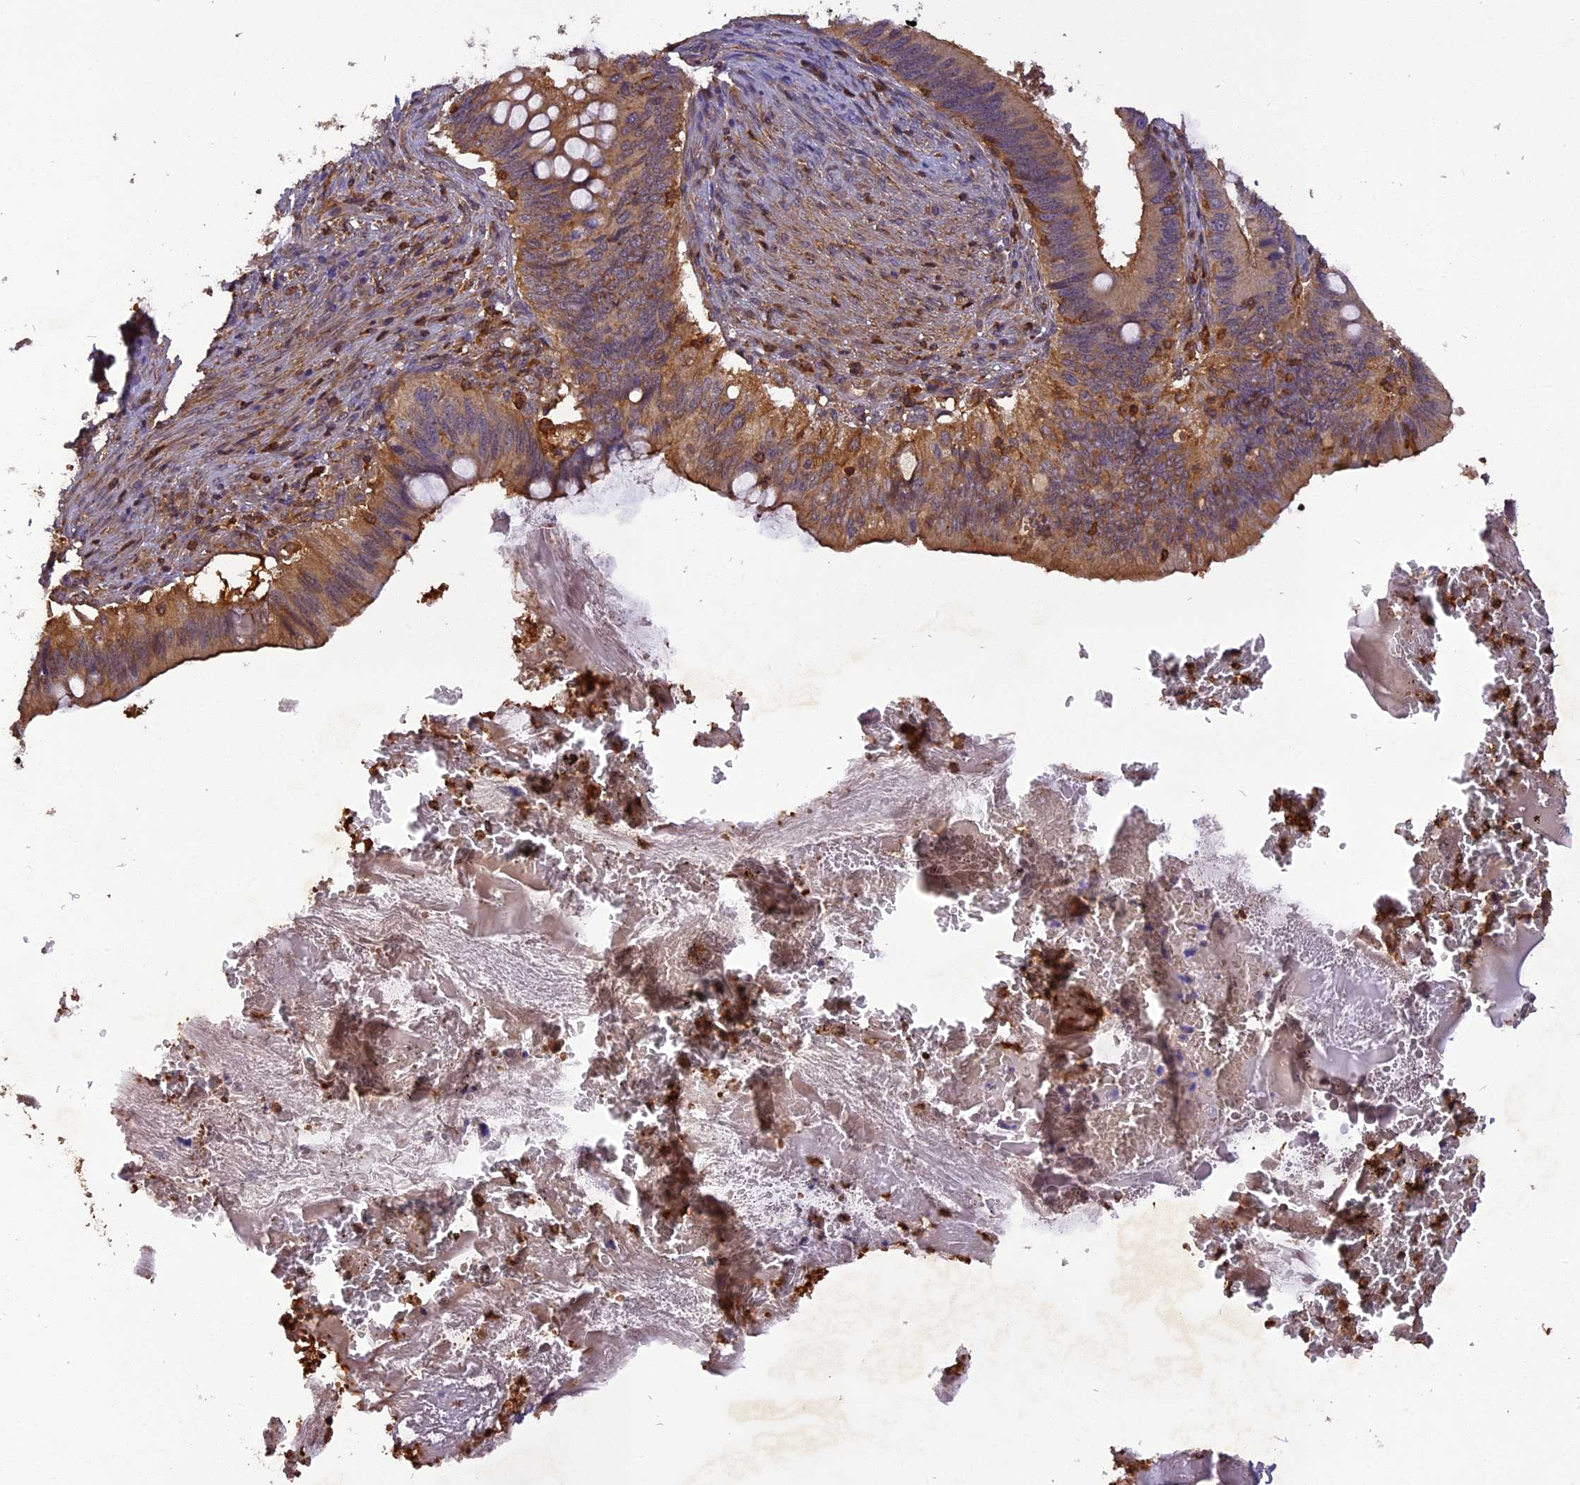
{"staining": {"intensity": "moderate", "quantity": ">75%", "location": "cytoplasmic/membranous"}, "tissue": "cervical cancer", "cell_type": "Tumor cells", "image_type": "cancer", "snomed": [{"axis": "morphology", "description": "Adenocarcinoma, NOS"}, {"axis": "topography", "description": "Cervix"}], "caption": "This image demonstrates immunohistochemistry staining of human cervical adenocarcinoma, with medium moderate cytoplasmic/membranous staining in approximately >75% of tumor cells.", "gene": "STOML1", "patient": {"sex": "female", "age": 42}}